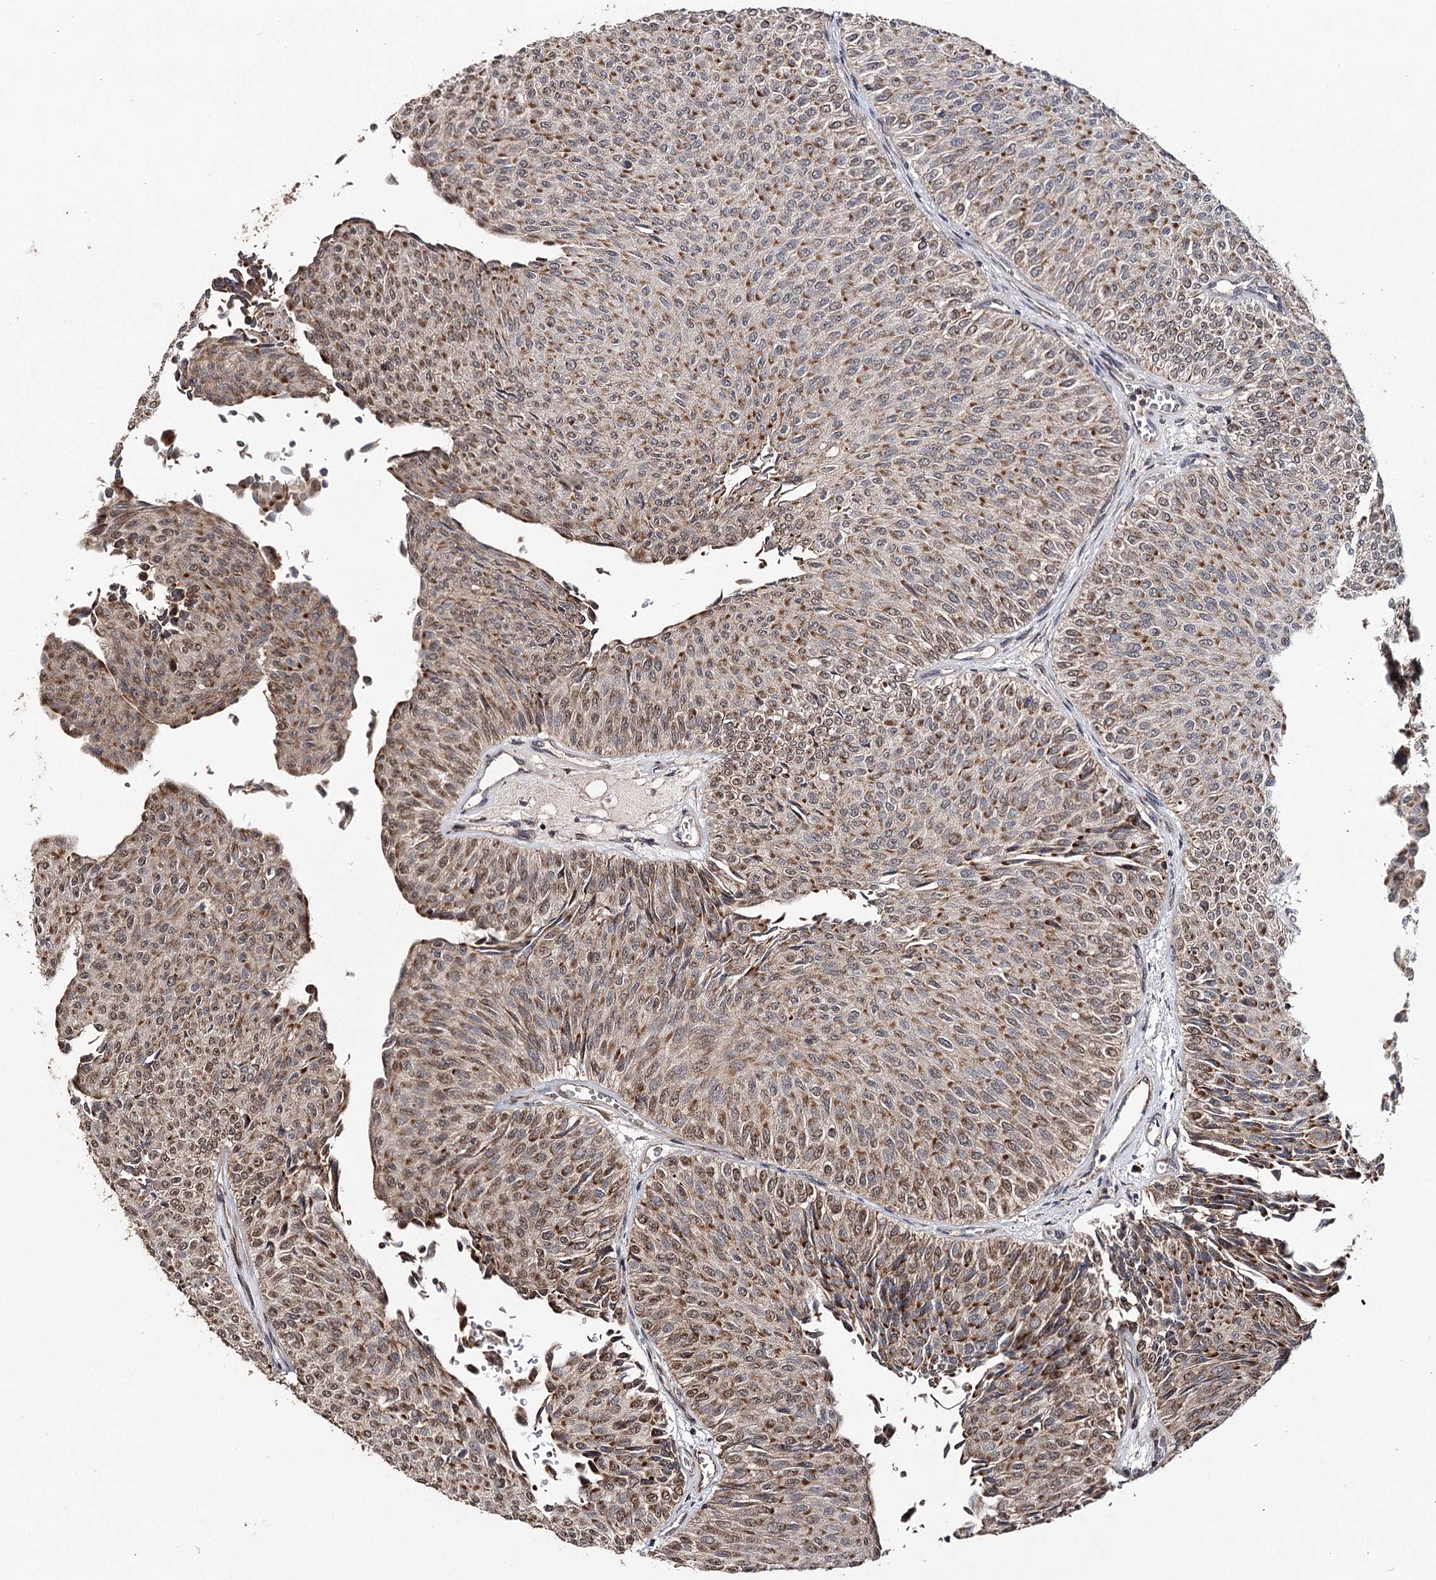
{"staining": {"intensity": "moderate", "quantity": ">75%", "location": "cytoplasmic/membranous"}, "tissue": "urothelial cancer", "cell_type": "Tumor cells", "image_type": "cancer", "snomed": [{"axis": "morphology", "description": "Urothelial carcinoma, Low grade"}, {"axis": "topography", "description": "Urinary bladder"}], "caption": "Protein analysis of urothelial cancer tissue demonstrates moderate cytoplasmic/membranous positivity in approximately >75% of tumor cells. The staining was performed using DAB, with brown indicating positive protein expression. Nuclei are stained blue with hematoxylin.", "gene": "ZNRF3", "patient": {"sex": "male", "age": 78}}